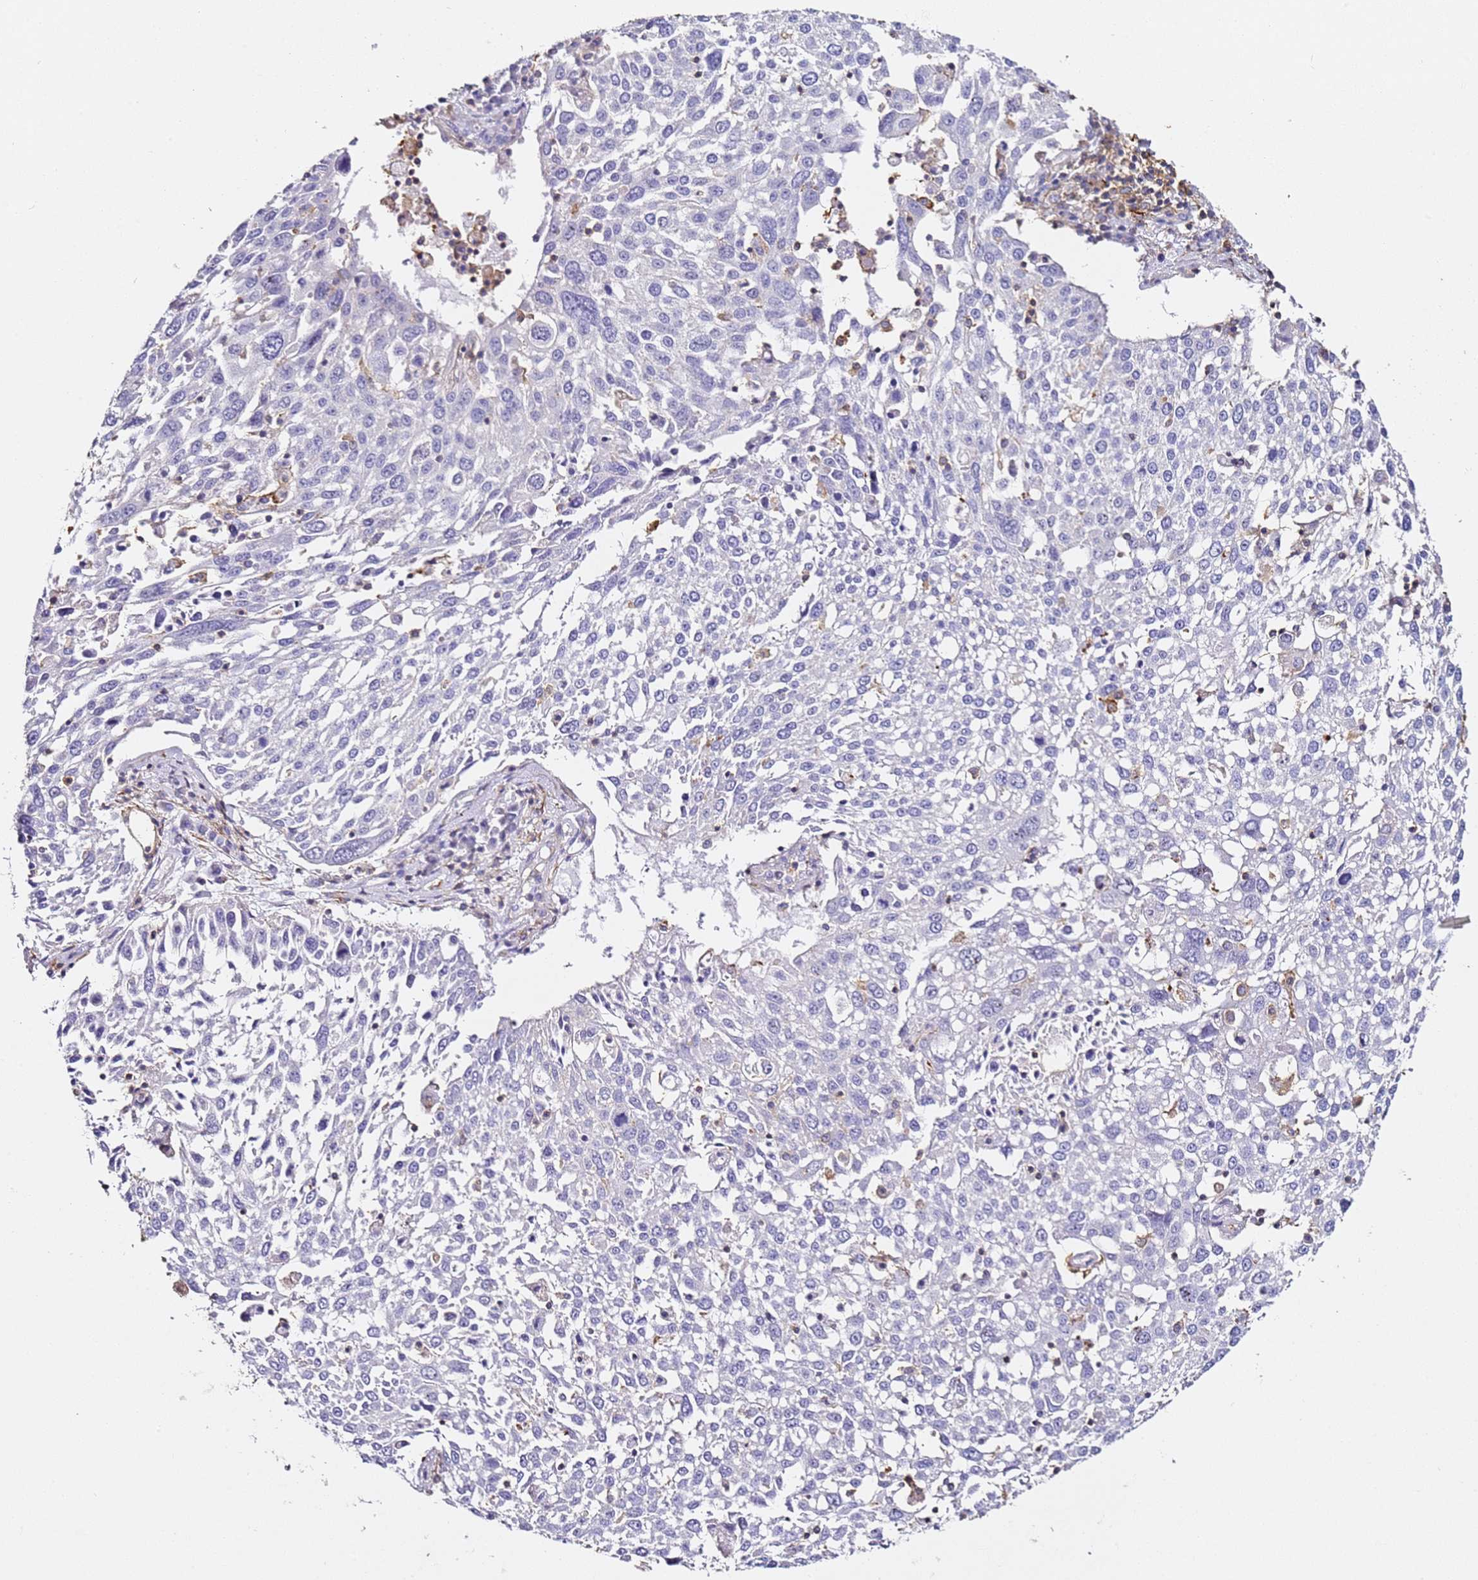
{"staining": {"intensity": "negative", "quantity": "none", "location": "none"}, "tissue": "lung cancer", "cell_type": "Tumor cells", "image_type": "cancer", "snomed": [{"axis": "morphology", "description": "Squamous cell carcinoma, NOS"}, {"axis": "topography", "description": "Lung"}], "caption": "The histopathology image displays no significant positivity in tumor cells of squamous cell carcinoma (lung).", "gene": "ZNF671", "patient": {"sex": "male", "age": 65}}